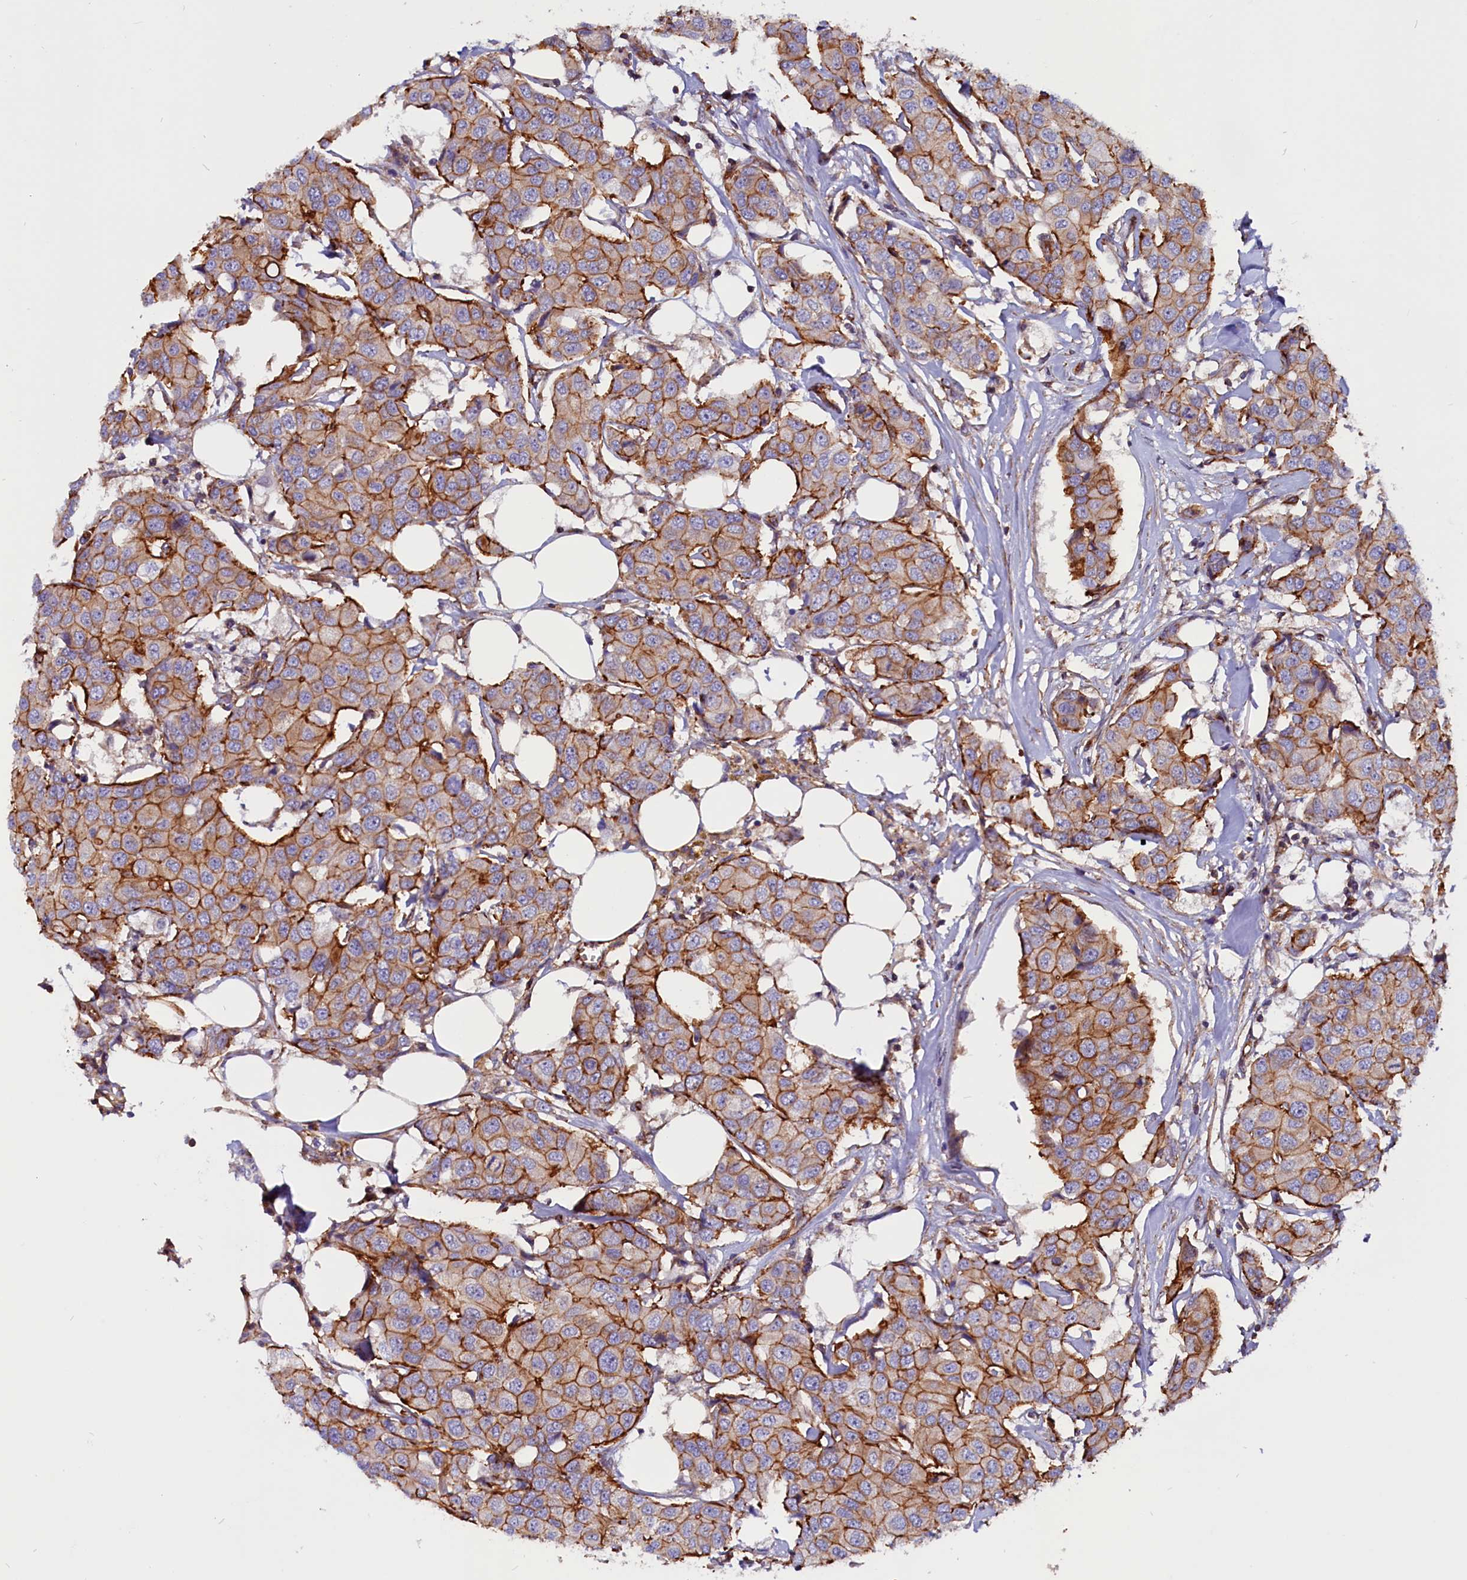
{"staining": {"intensity": "moderate", "quantity": ">75%", "location": "cytoplasmic/membranous"}, "tissue": "breast cancer", "cell_type": "Tumor cells", "image_type": "cancer", "snomed": [{"axis": "morphology", "description": "Duct carcinoma"}, {"axis": "topography", "description": "Breast"}], "caption": "Breast cancer (infiltrating ductal carcinoma) stained for a protein (brown) shows moderate cytoplasmic/membranous positive expression in about >75% of tumor cells.", "gene": "ZNF749", "patient": {"sex": "female", "age": 80}}